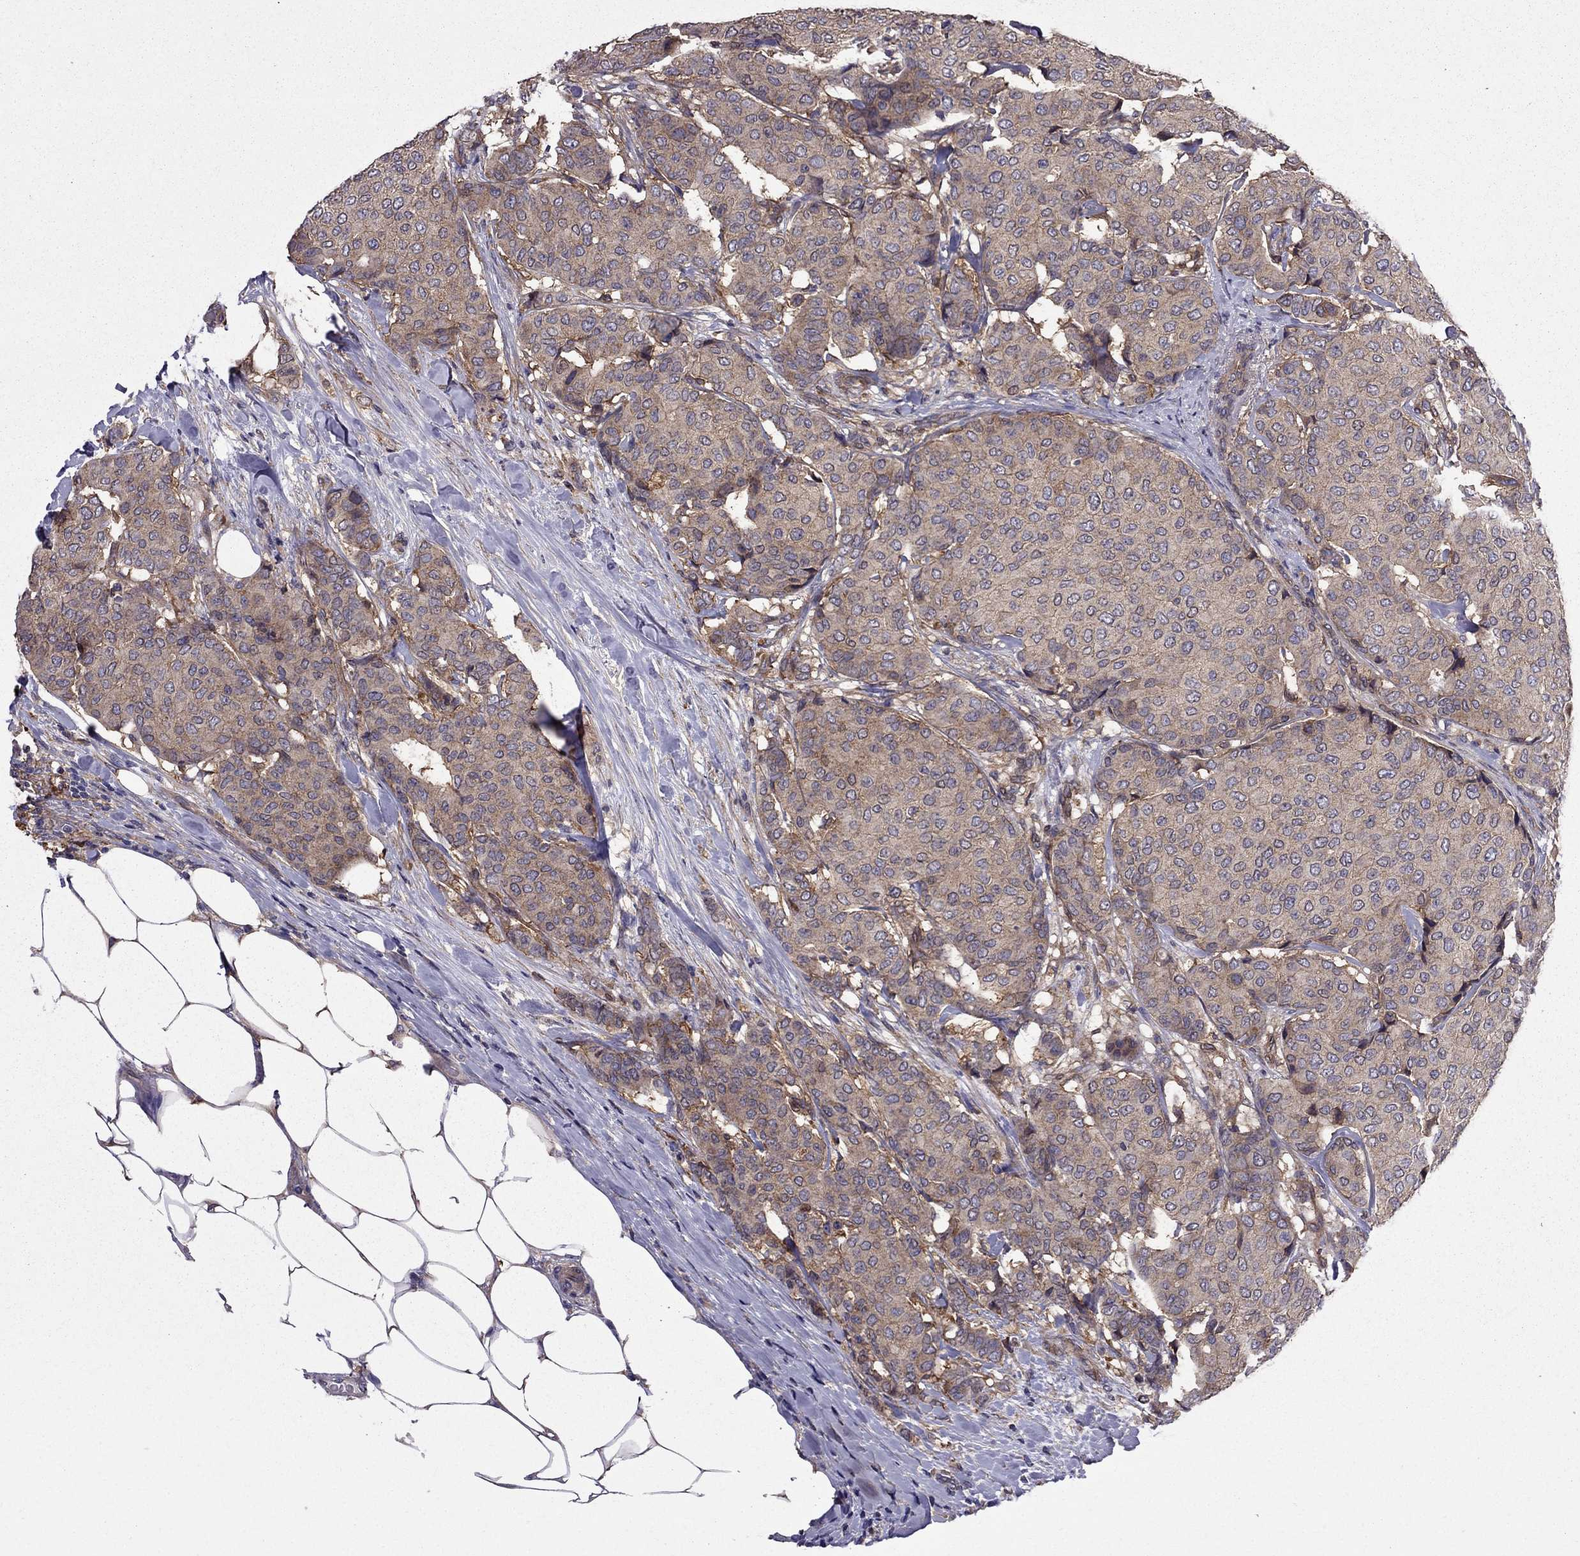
{"staining": {"intensity": "weak", "quantity": ">75%", "location": "cytoplasmic/membranous"}, "tissue": "breast cancer", "cell_type": "Tumor cells", "image_type": "cancer", "snomed": [{"axis": "morphology", "description": "Duct carcinoma"}, {"axis": "topography", "description": "Breast"}], "caption": "Breast cancer (intraductal carcinoma) stained with immunohistochemistry exhibits weak cytoplasmic/membranous staining in about >75% of tumor cells.", "gene": "ITGB1", "patient": {"sex": "female", "age": 75}}